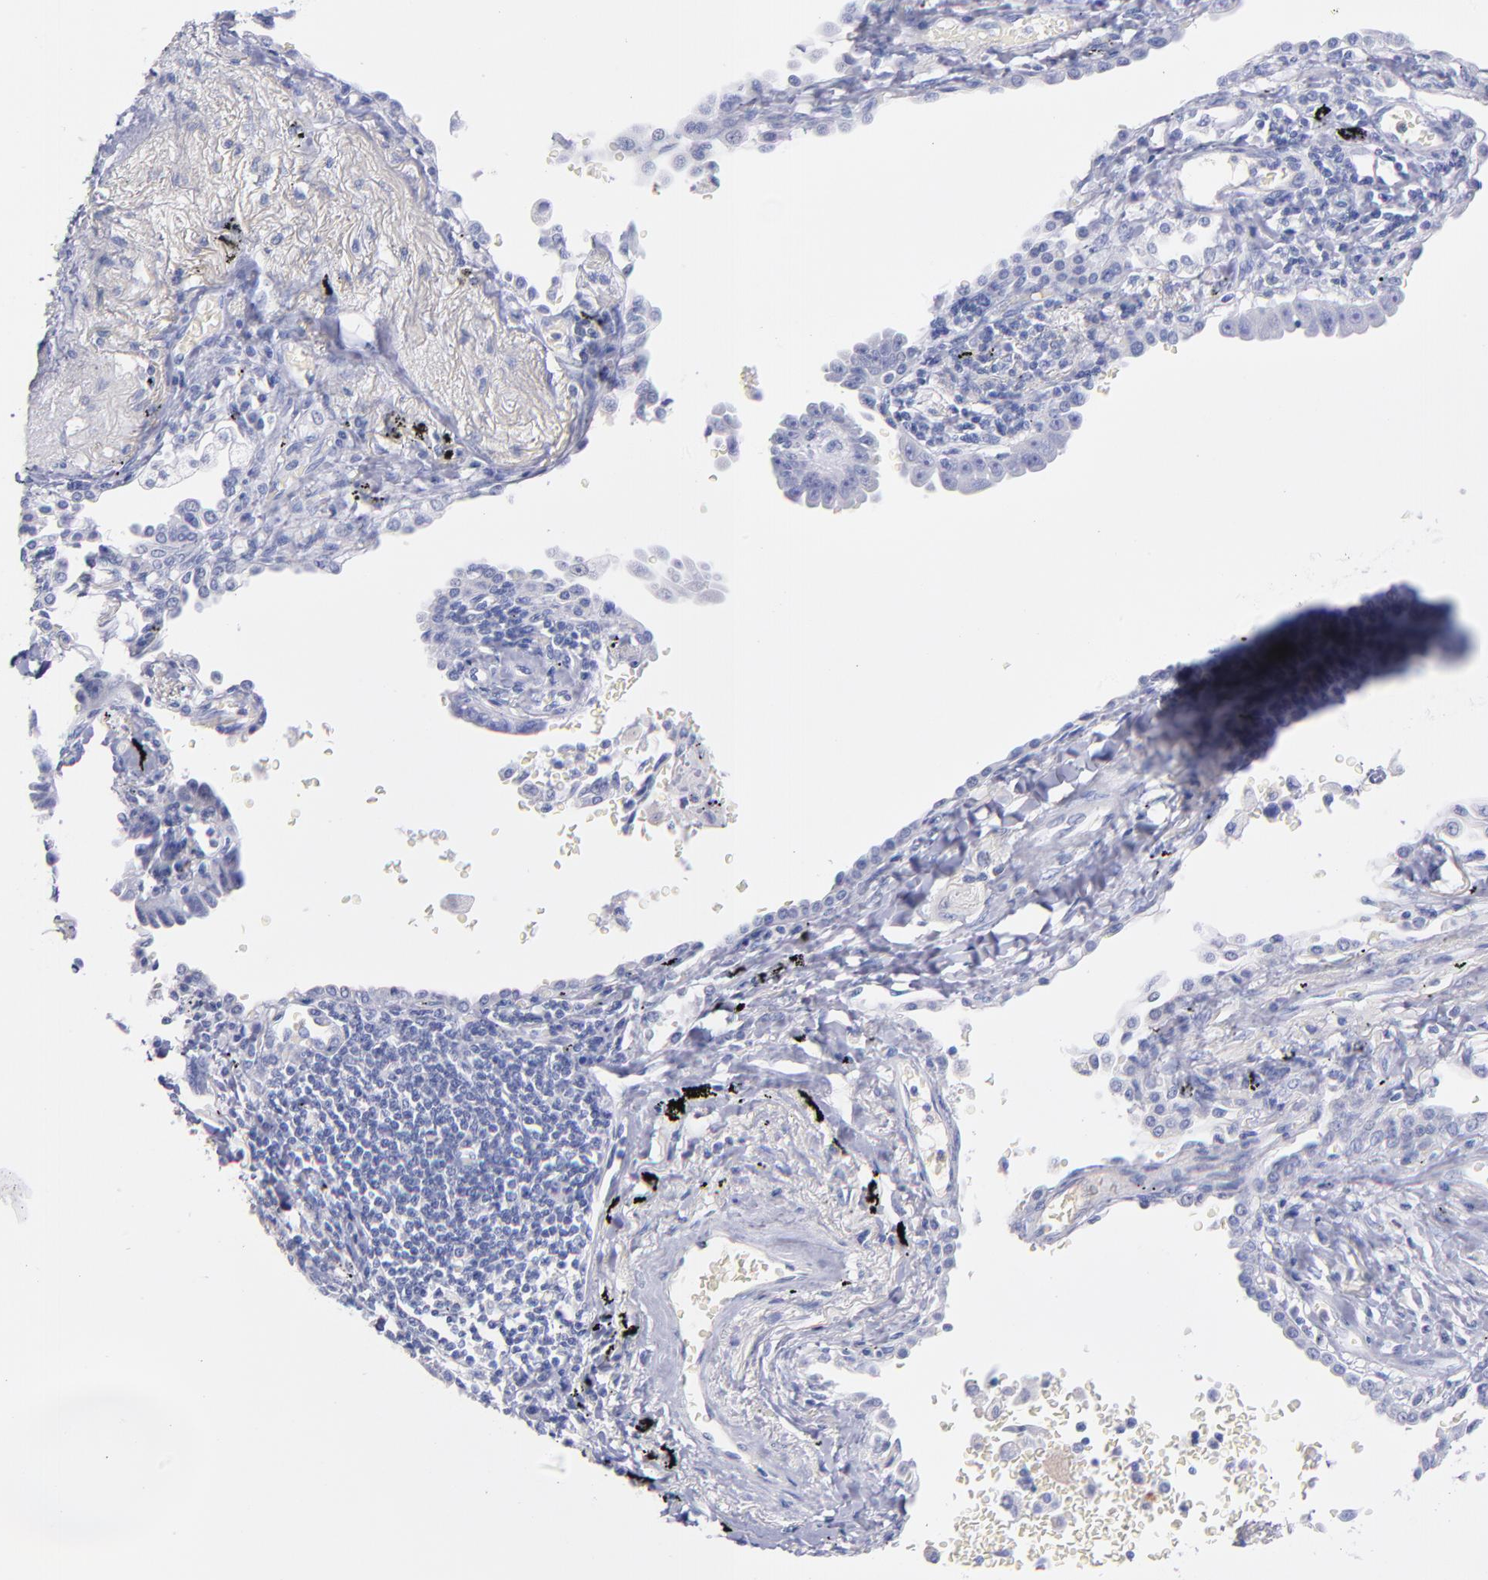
{"staining": {"intensity": "negative", "quantity": "none", "location": "none"}, "tissue": "lung cancer", "cell_type": "Tumor cells", "image_type": "cancer", "snomed": [{"axis": "morphology", "description": "Adenocarcinoma, NOS"}, {"axis": "topography", "description": "Lung"}], "caption": "Micrograph shows no protein staining in tumor cells of lung adenocarcinoma tissue. (DAB immunohistochemistry (IHC), high magnification).", "gene": "HP", "patient": {"sex": "female", "age": 64}}